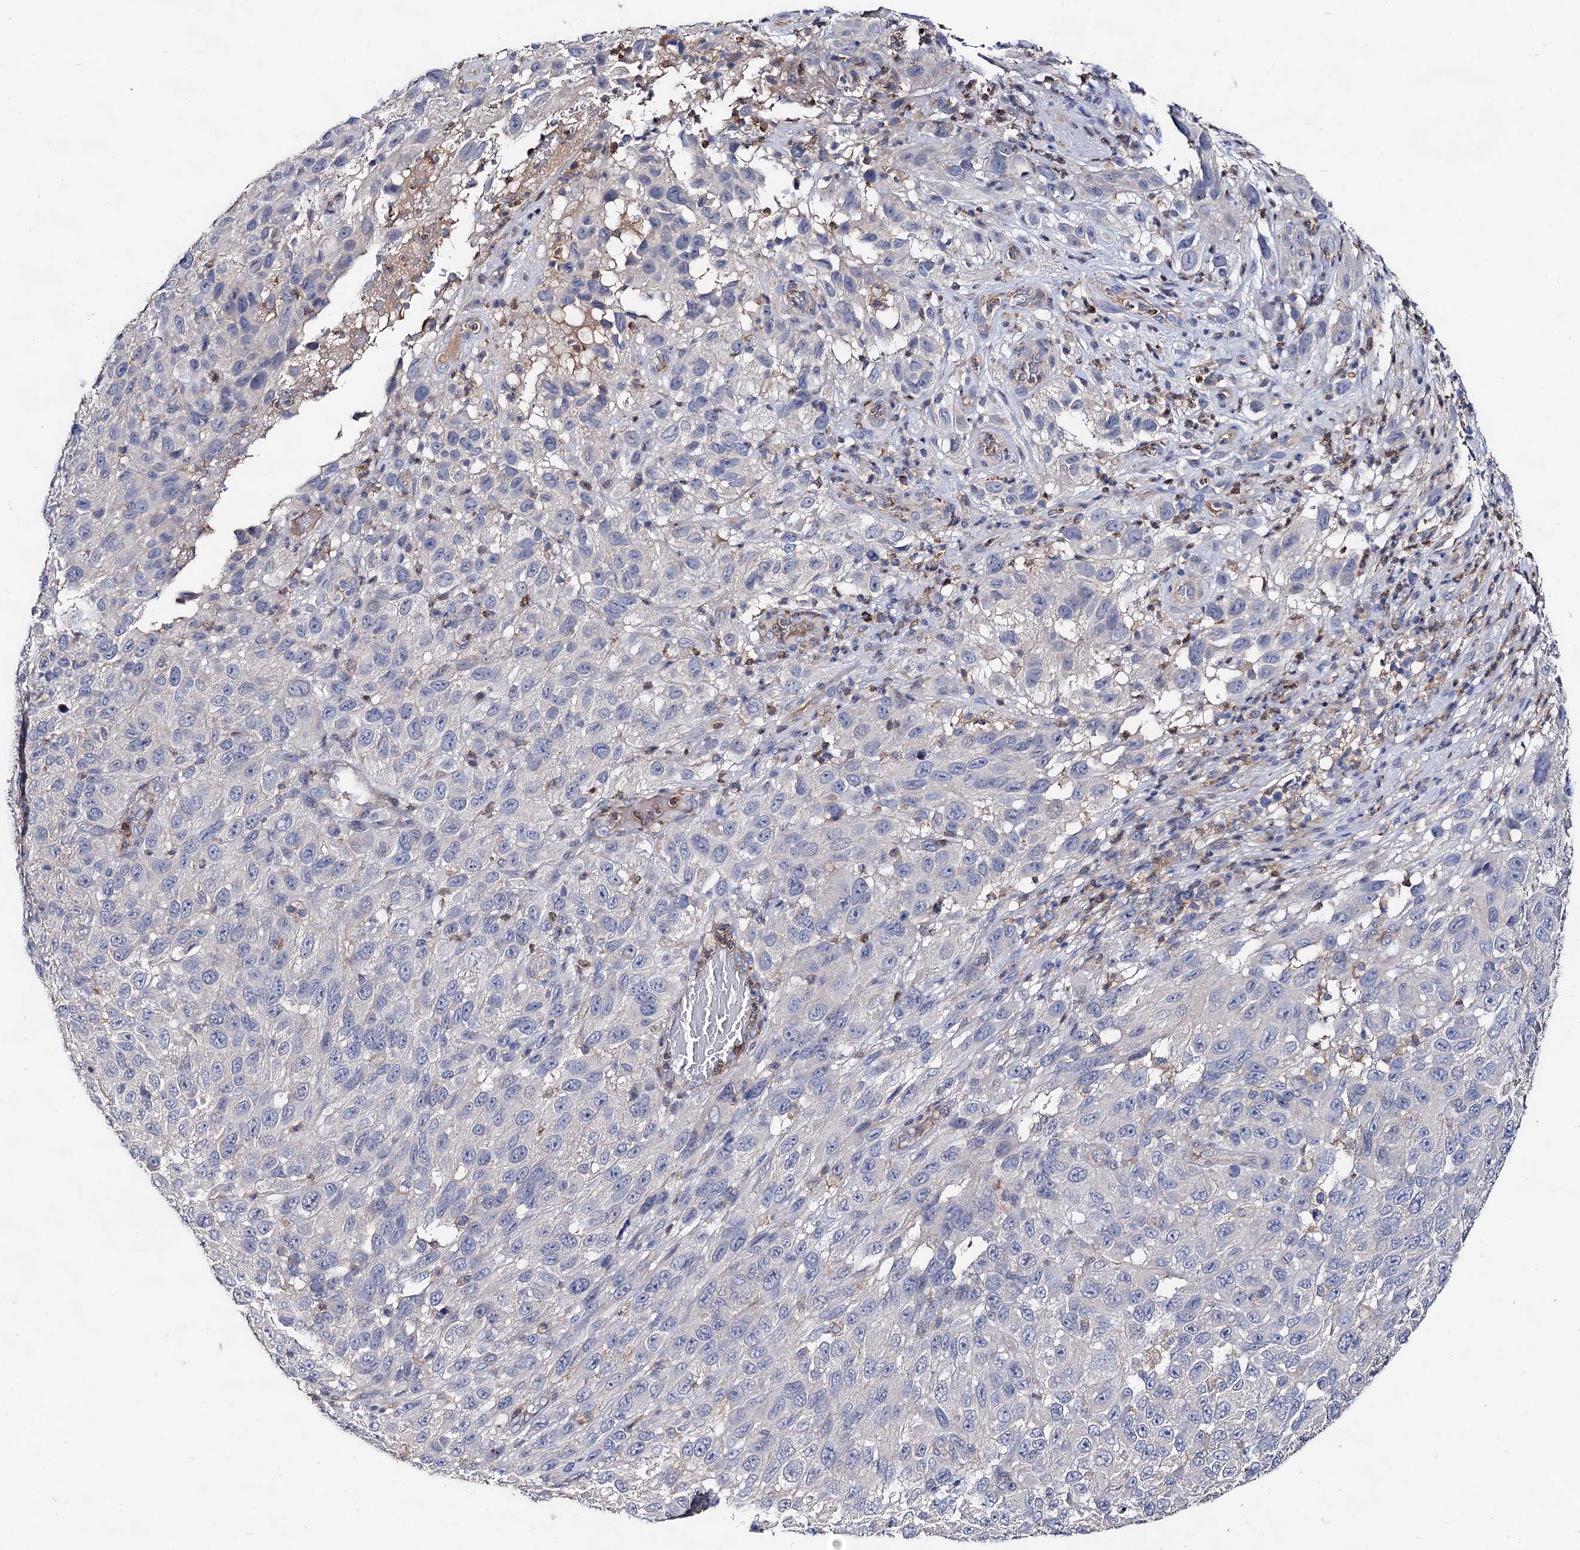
{"staining": {"intensity": "negative", "quantity": "none", "location": "none"}, "tissue": "melanoma", "cell_type": "Tumor cells", "image_type": "cancer", "snomed": [{"axis": "morphology", "description": "Malignant melanoma, NOS"}, {"axis": "topography", "description": "Skin"}], "caption": "Immunohistochemical staining of melanoma displays no significant staining in tumor cells.", "gene": "HVCN1", "patient": {"sex": "female", "age": 96}}